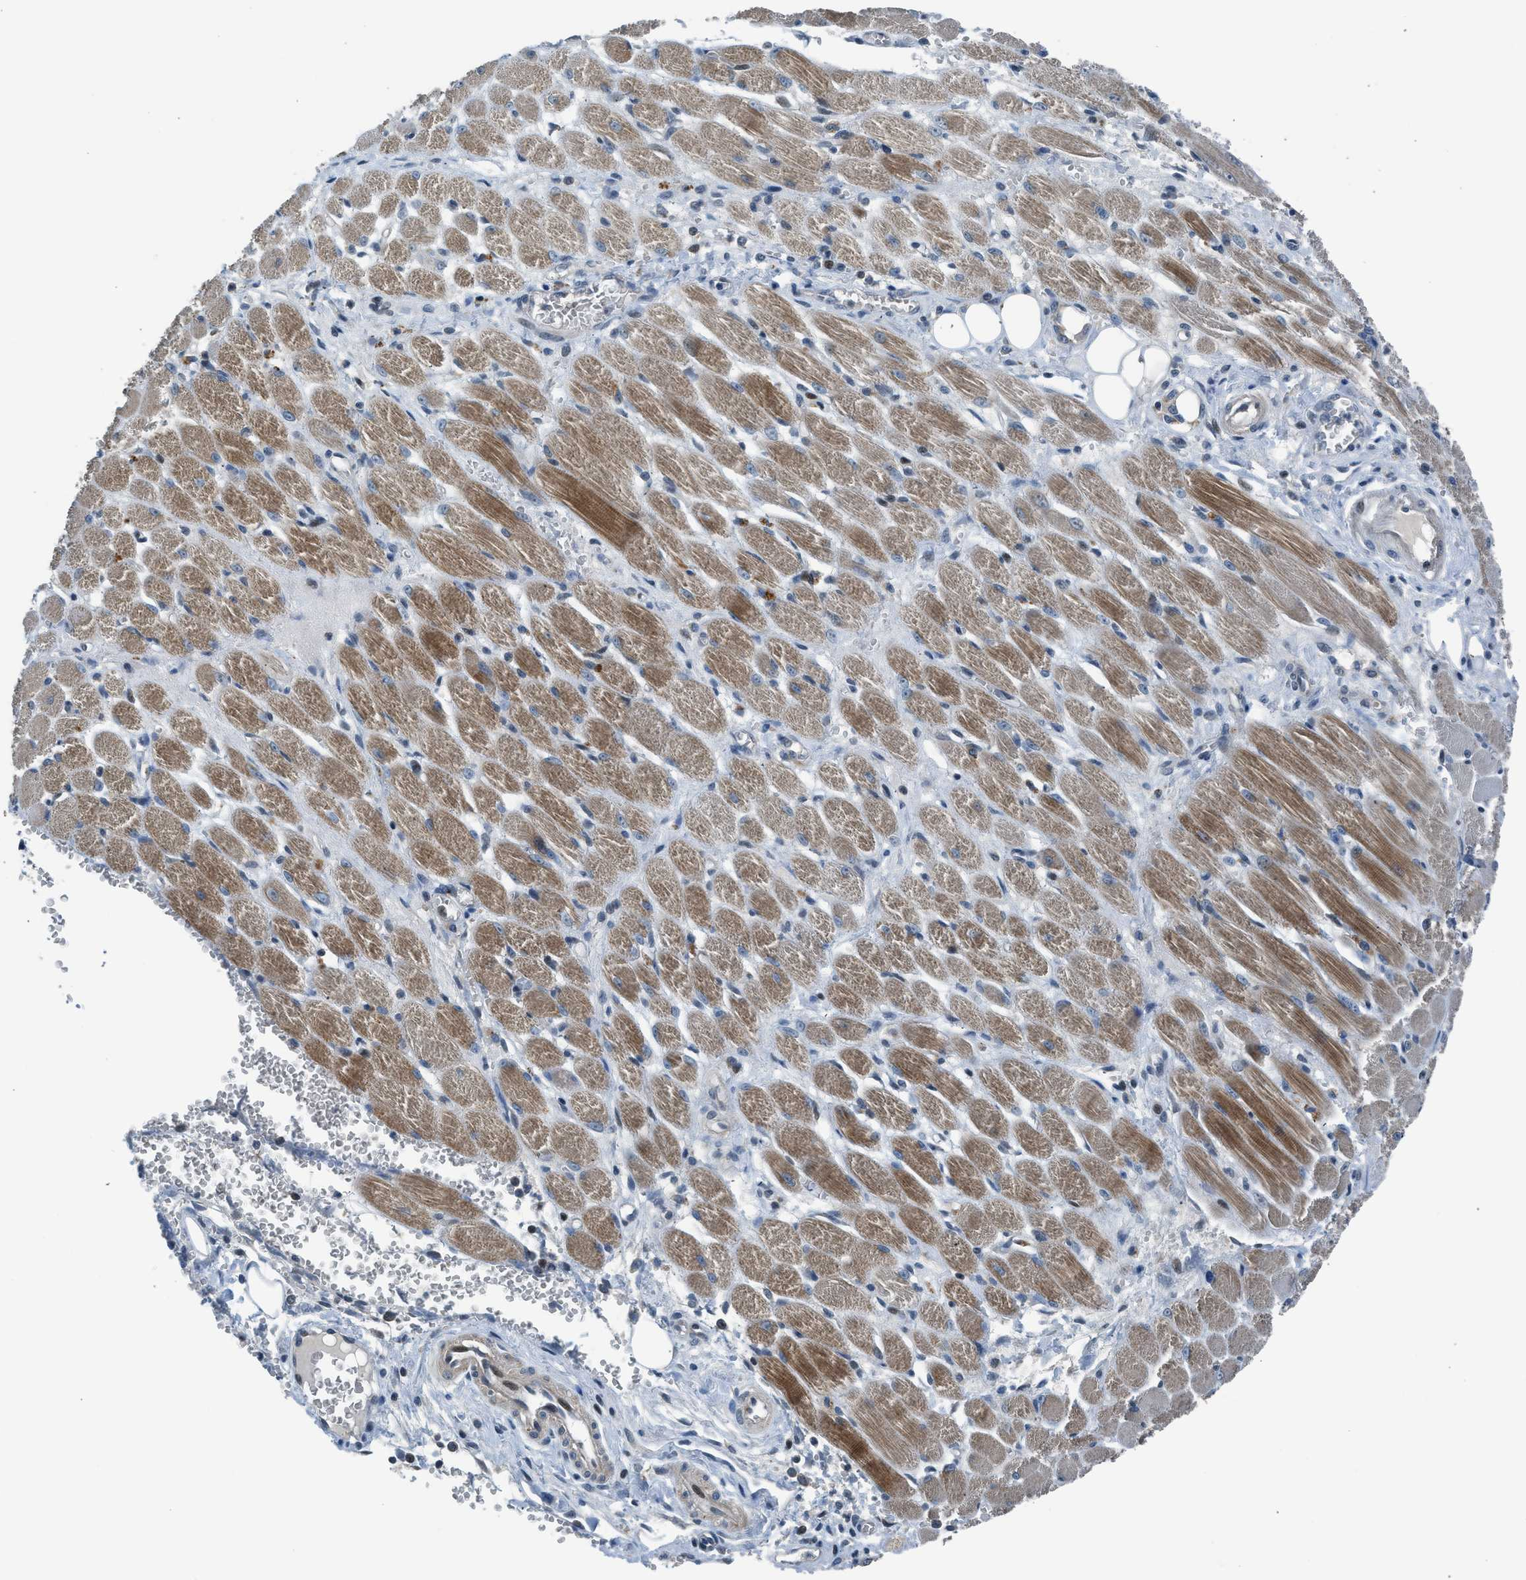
{"staining": {"intensity": "negative", "quantity": "none", "location": "none"}, "tissue": "adipose tissue", "cell_type": "Adipocytes", "image_type": "normal", "snomed": [{"axis": "morphology", "description": "Squamous cell carcinoma, NOS"}, {"axis": "topography", "description": "Oral tissue"}, {"axis": "topography", "description": "Head-Neck"}], "caption": "Adipocytes show no significant protein positivity in normal adipose tissue. (DAB immunohistochemistry visualized using brightfield microscopy, high magnification).", "gene": "LMLN", "patient": {"sex": "female", "age": 50}}